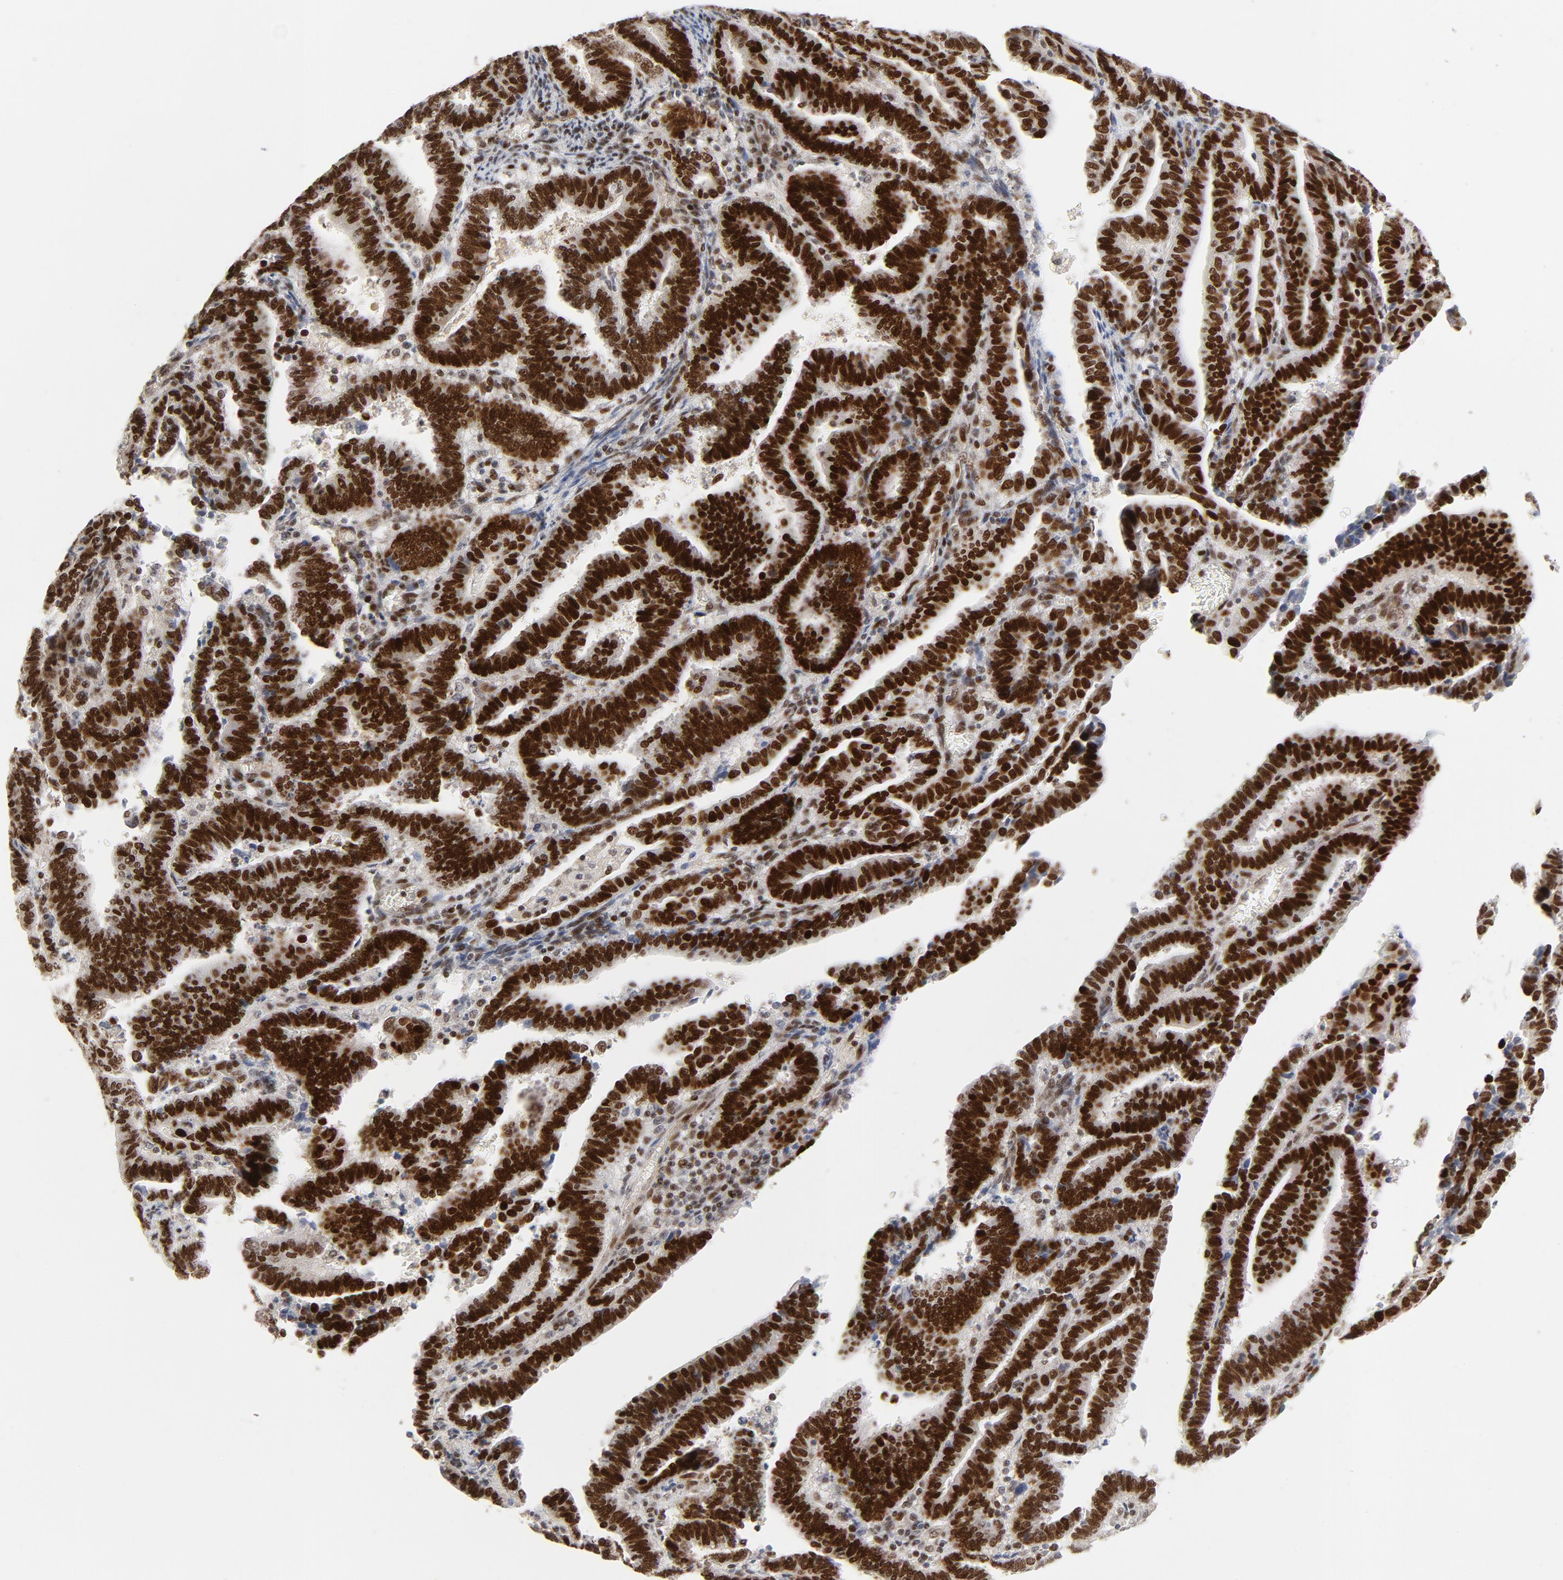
{"staining": {"intensity": "strong", "quantity": ">75%", "location": "nuclear"}, "tissue": "endometrial cancer", "cell_type": "Tumor cells", "image_type": "cancer", "snomed": [{"axis": "morphology", "description": "Adenocarcinoma, NOS"}, {"axis": "topography", "description": "Uterus"}], "caption": "Immunohistochemistry (IHC) histopathology image of neoplastic tissue: human endometrial adenocarcinoma stained using IHC reveals high levels of strong protein expression localized specifically in the nuclear of tumor cells, appearing as a nuclear brown color.", "gene": "GTF2I", "patient": {"sex": "female", "age": 83}}